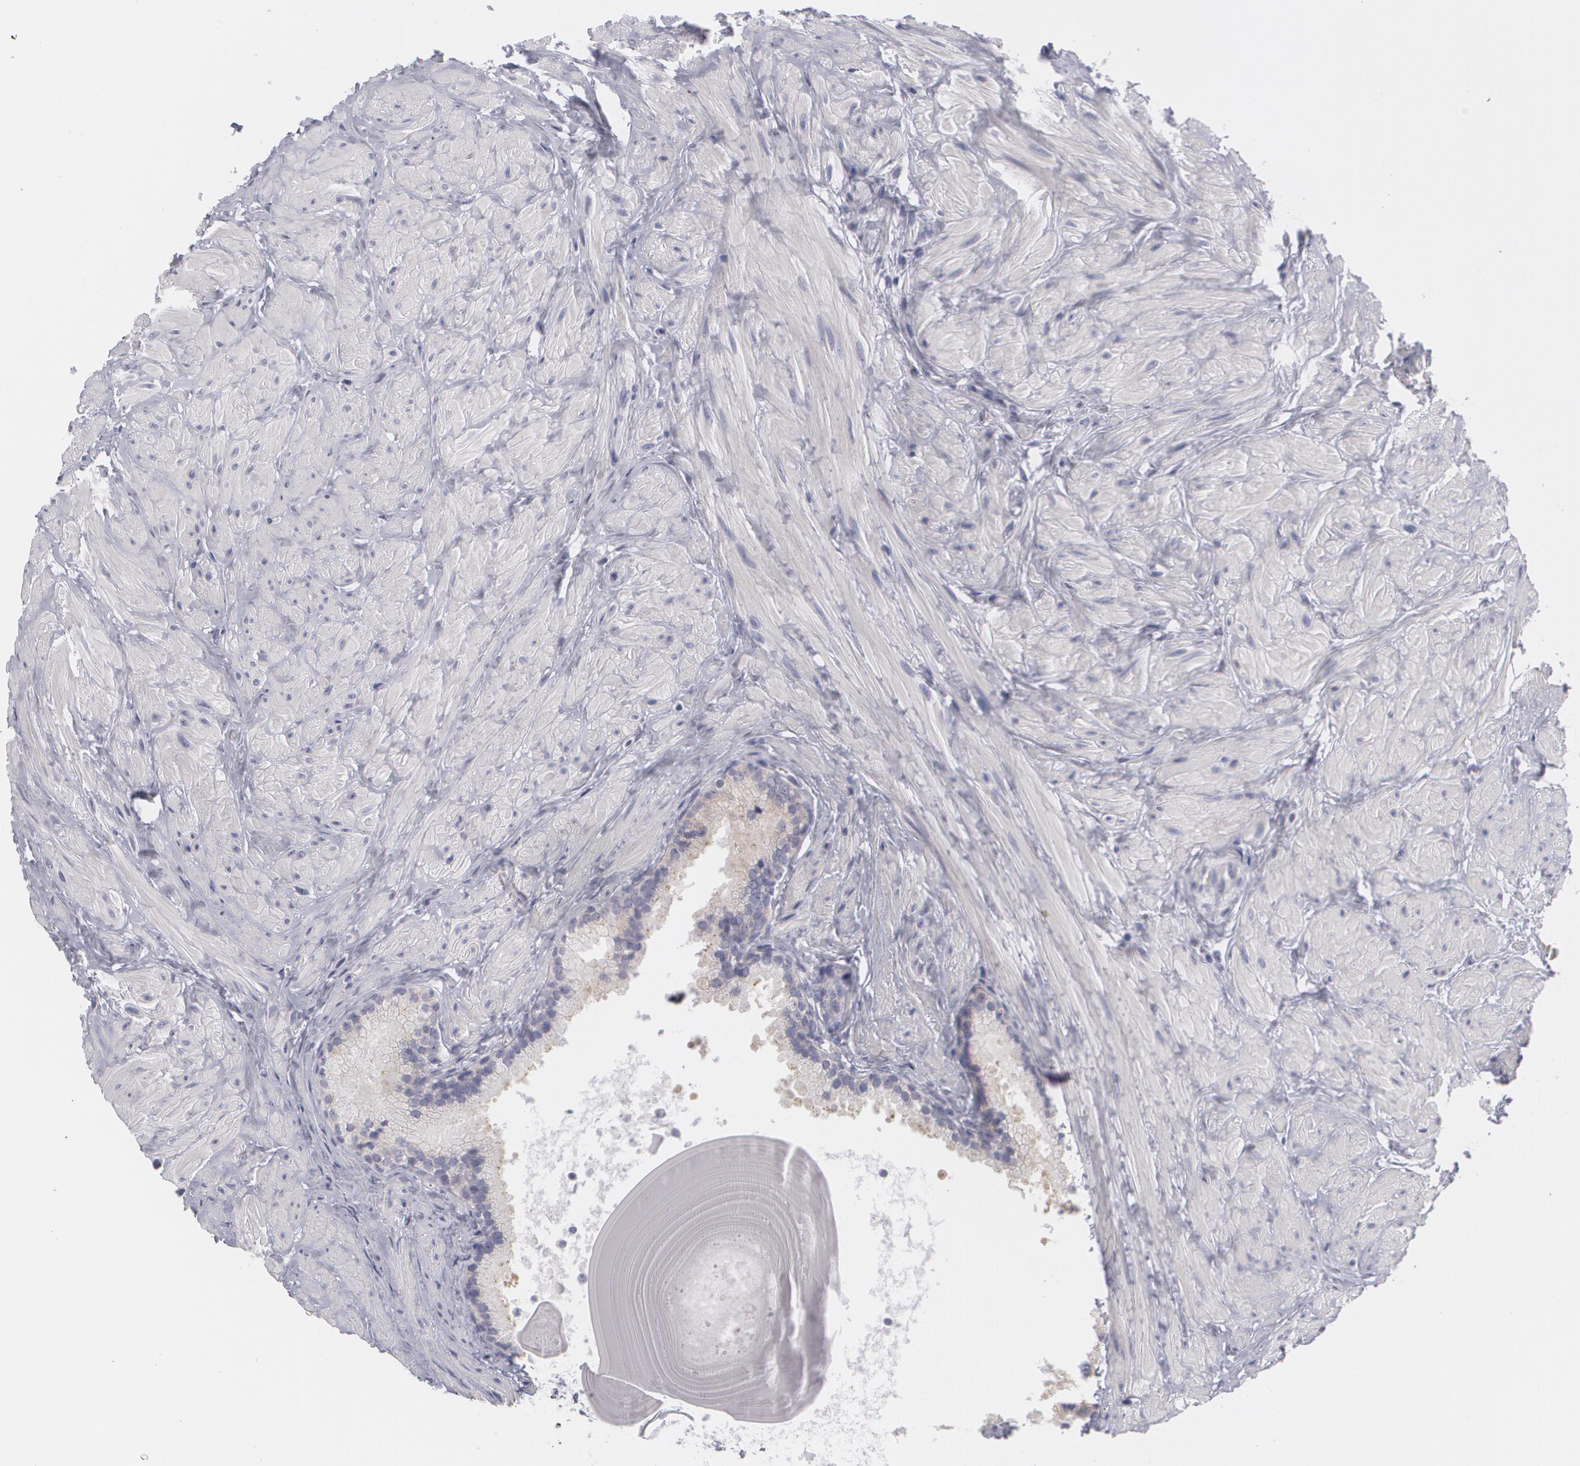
{"staining": {"intensity": "negative", "quantity": "none", "location": "none"}, "tissue": "prostate", "cell_type": "Glandular cells", "image_type": "normal", "snomed": [{"axis": "morphology", "description": "Normal tissue, NOS"}, {"axis": "topography", "description": "Prostate"}], "caption": "Immunohistochemistry of normal prostate reveals no expression in glandular cells.", "gene": "MBNL3", "patient": {"sex": "male", "age": 65}}